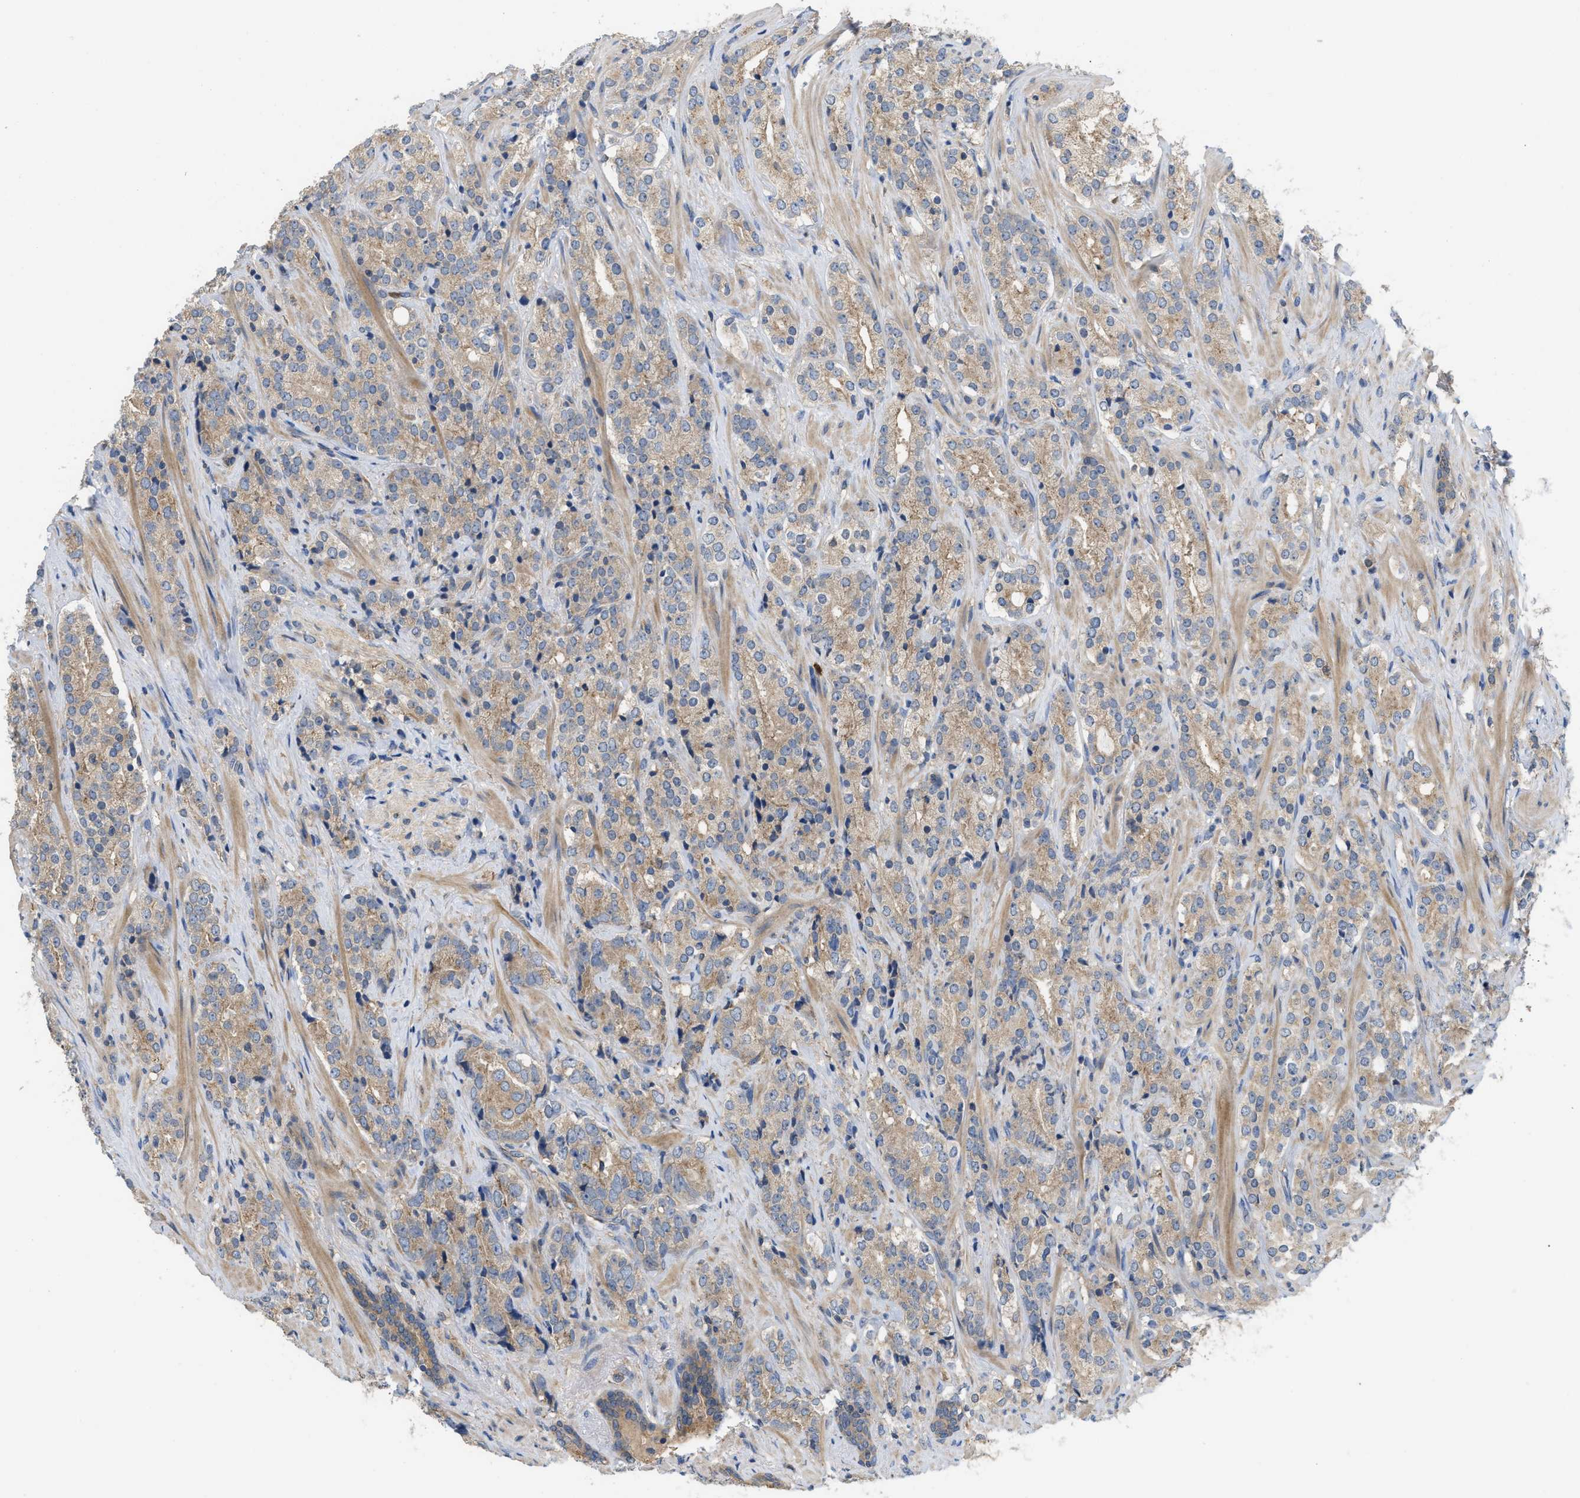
{"staining": {"intensity": "weak", "quantity": ">75%", "location": "cytoplasmic/membranous"}, "tissue": "prostate cancer", "cell_type": "Tumor cells", "image_type": "cancer", "snomed": [{"axis": "morphology", "description": "Adenocarcinoma, High grade"}, {"axis": "topography", "description": "Prostate"}], "caption": "Prostate cancer (high-grade adenocarcinoma) stained for a protein (brown) exhibits weak cytoplasmic/membranous positive expression in about >75% of tumor cells.", "gene": "RNF216", "patient": {"sex": "male", "age": 71}}